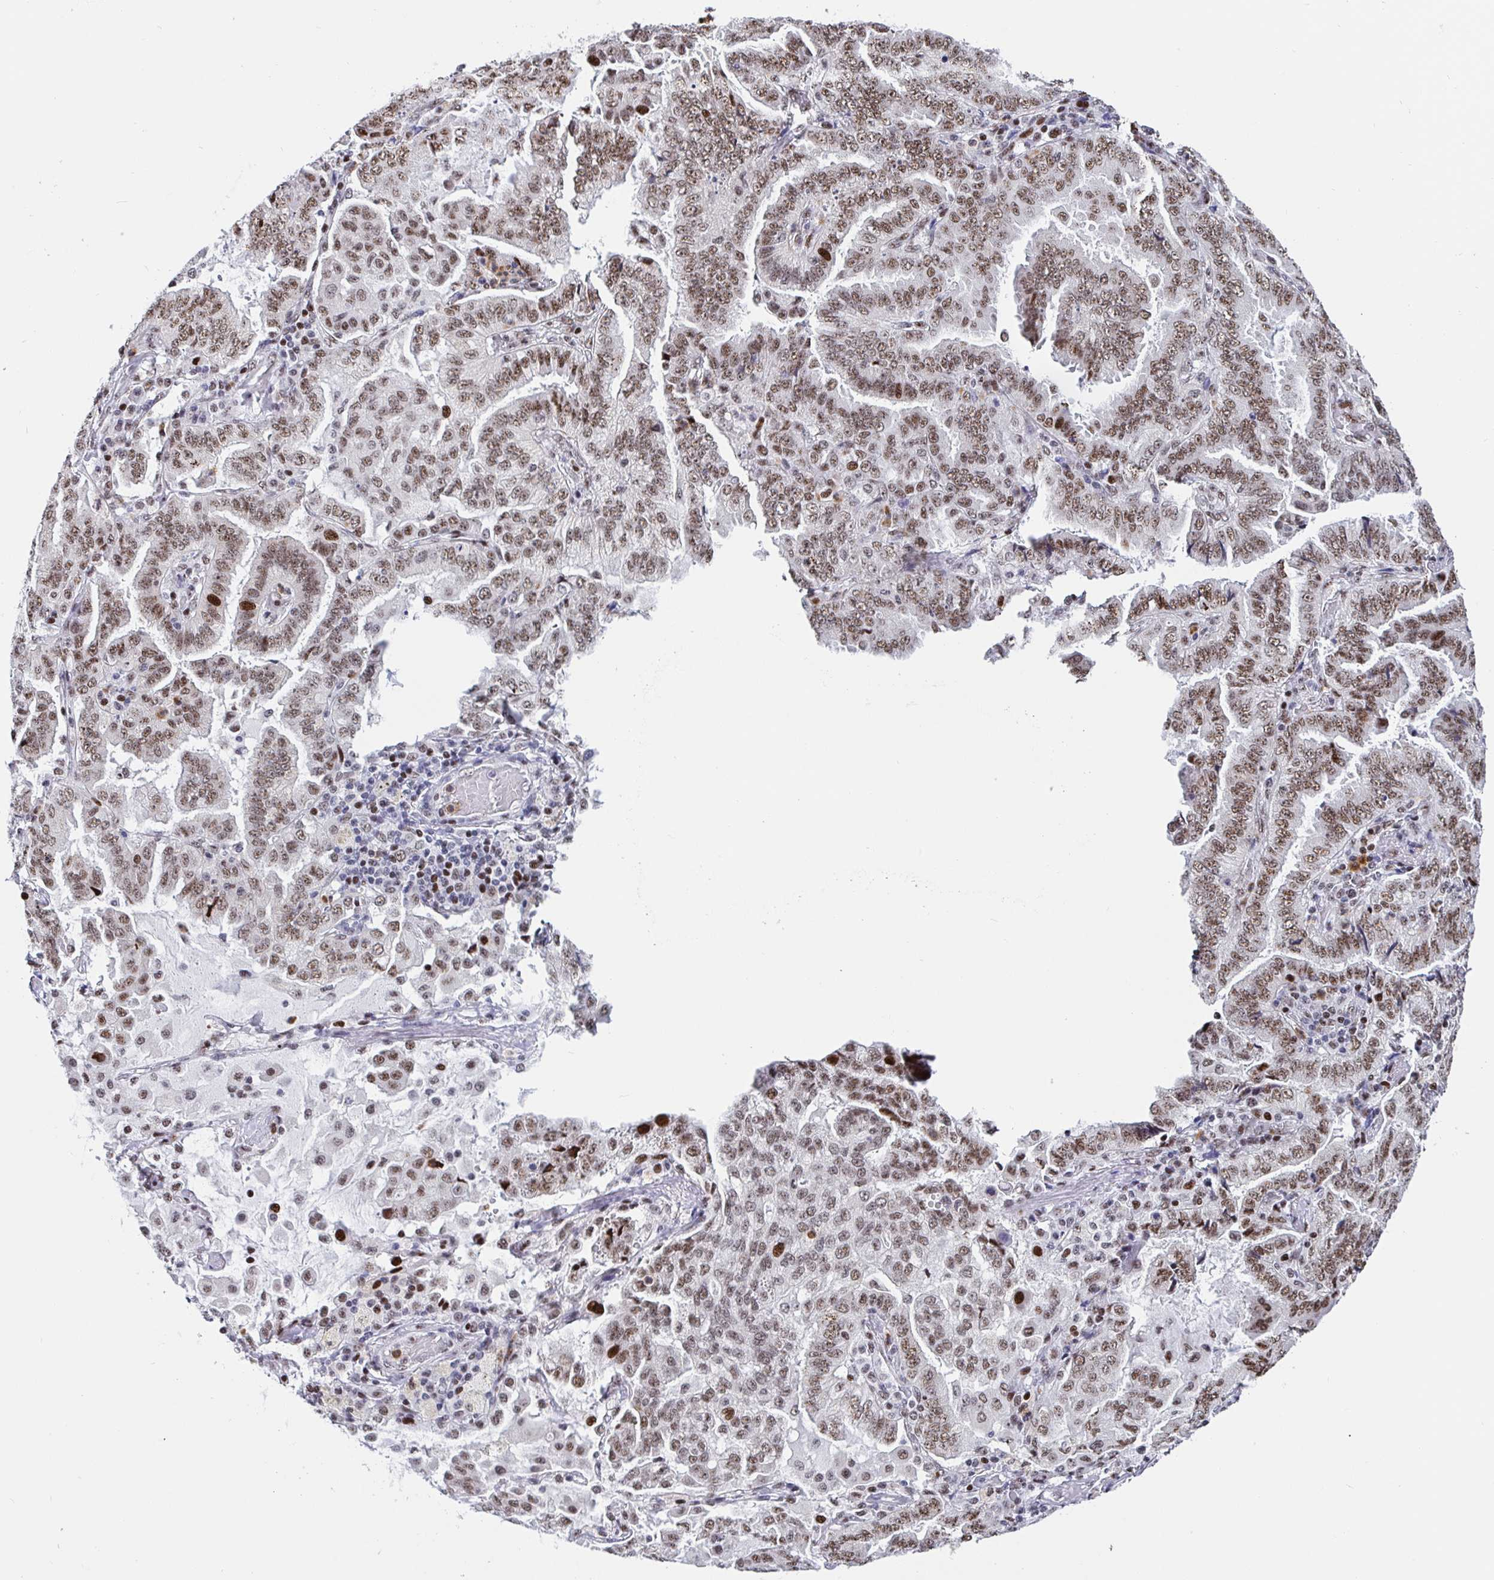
{"staining": {"intensity": "moderate", "quantity": ">75%", "location": "nuclear"}, "tissue": "lung cancer", "cell_type": "Tumor cells", "image_type": "cancer", "snomed": [{"axis": "morphology", "description": "Aneuploidy"}, {"axis": "morphology", "description": "Adenocarcinoma, NOS"}, {"axis": "morphology", "description": "Adenocarcinoma, metastatic, NOS"}, {"axis": "topography", "description": "Lymph node"}, {"axis": "topography", "description": "Lung"}], "caption": "Protein expression analysis of human lung cancer reveals moderate nuclear positivity in approximately >75% of tumor cells.", "gene": "SETD5", "patient": {"sex": "female", "age": 48}}